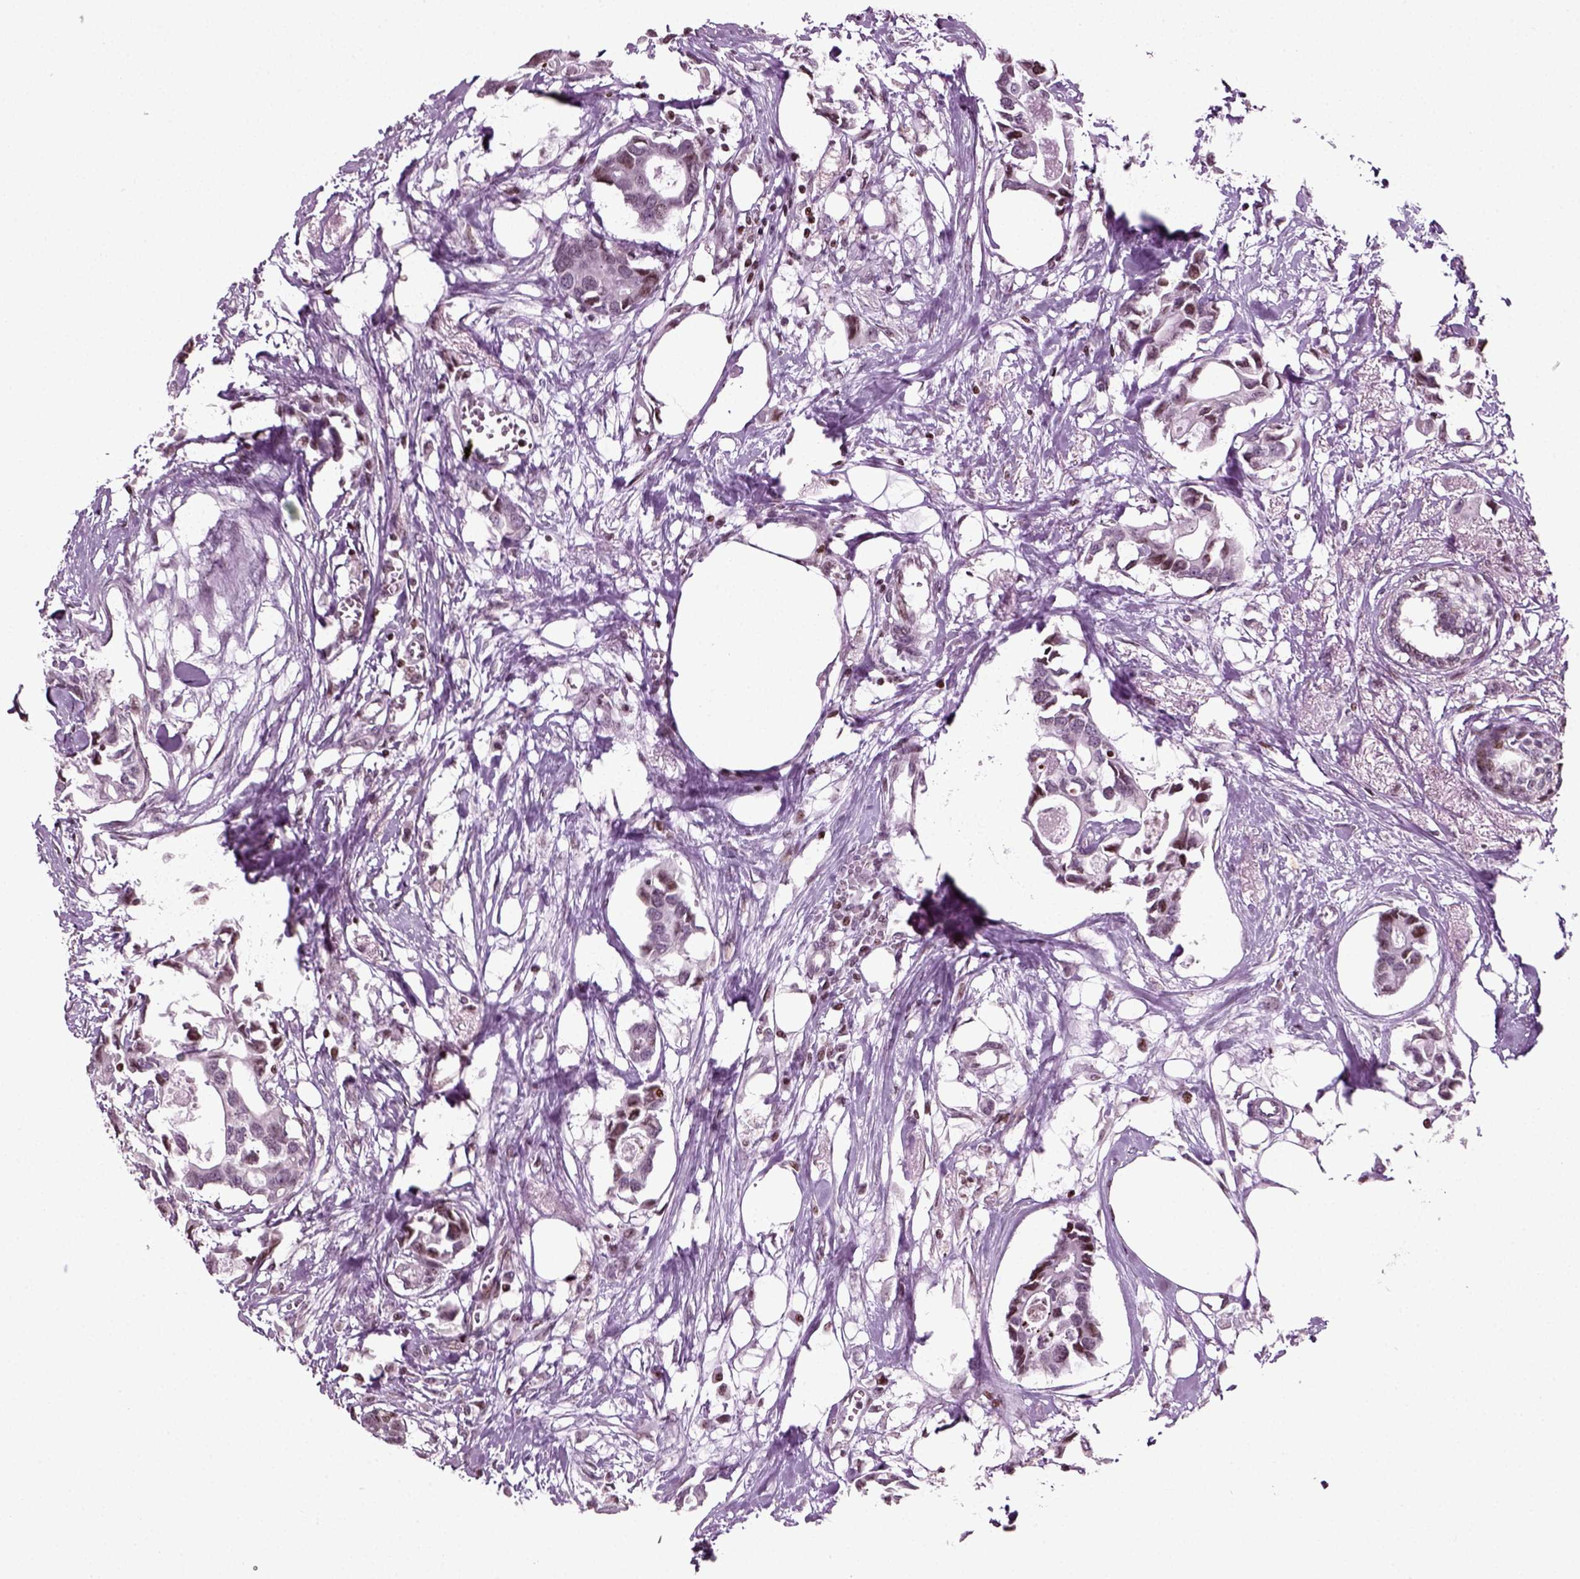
{"staining": {"intensity": "moderate", "quantity": "<25%", "location": "nuclear"}, "tissue": "breast cancer", "cell_type": "Tumor cells", "image_type": "cancer", "snomed": [{"axis": "morphology", "description": "Duct carcinoma"}, {"axis": "topography", "description": "Breast"}], "caption": "The immunohistochemical stain shows moderate nuclear expression in tumor cells of breast cancer (intraductal carcinoma) tissue. (brown staining indicates protein expression, while blue staining denotes nuclei).", "gene": "HEYL", "patient": {"sex": "female", "age": 83}}